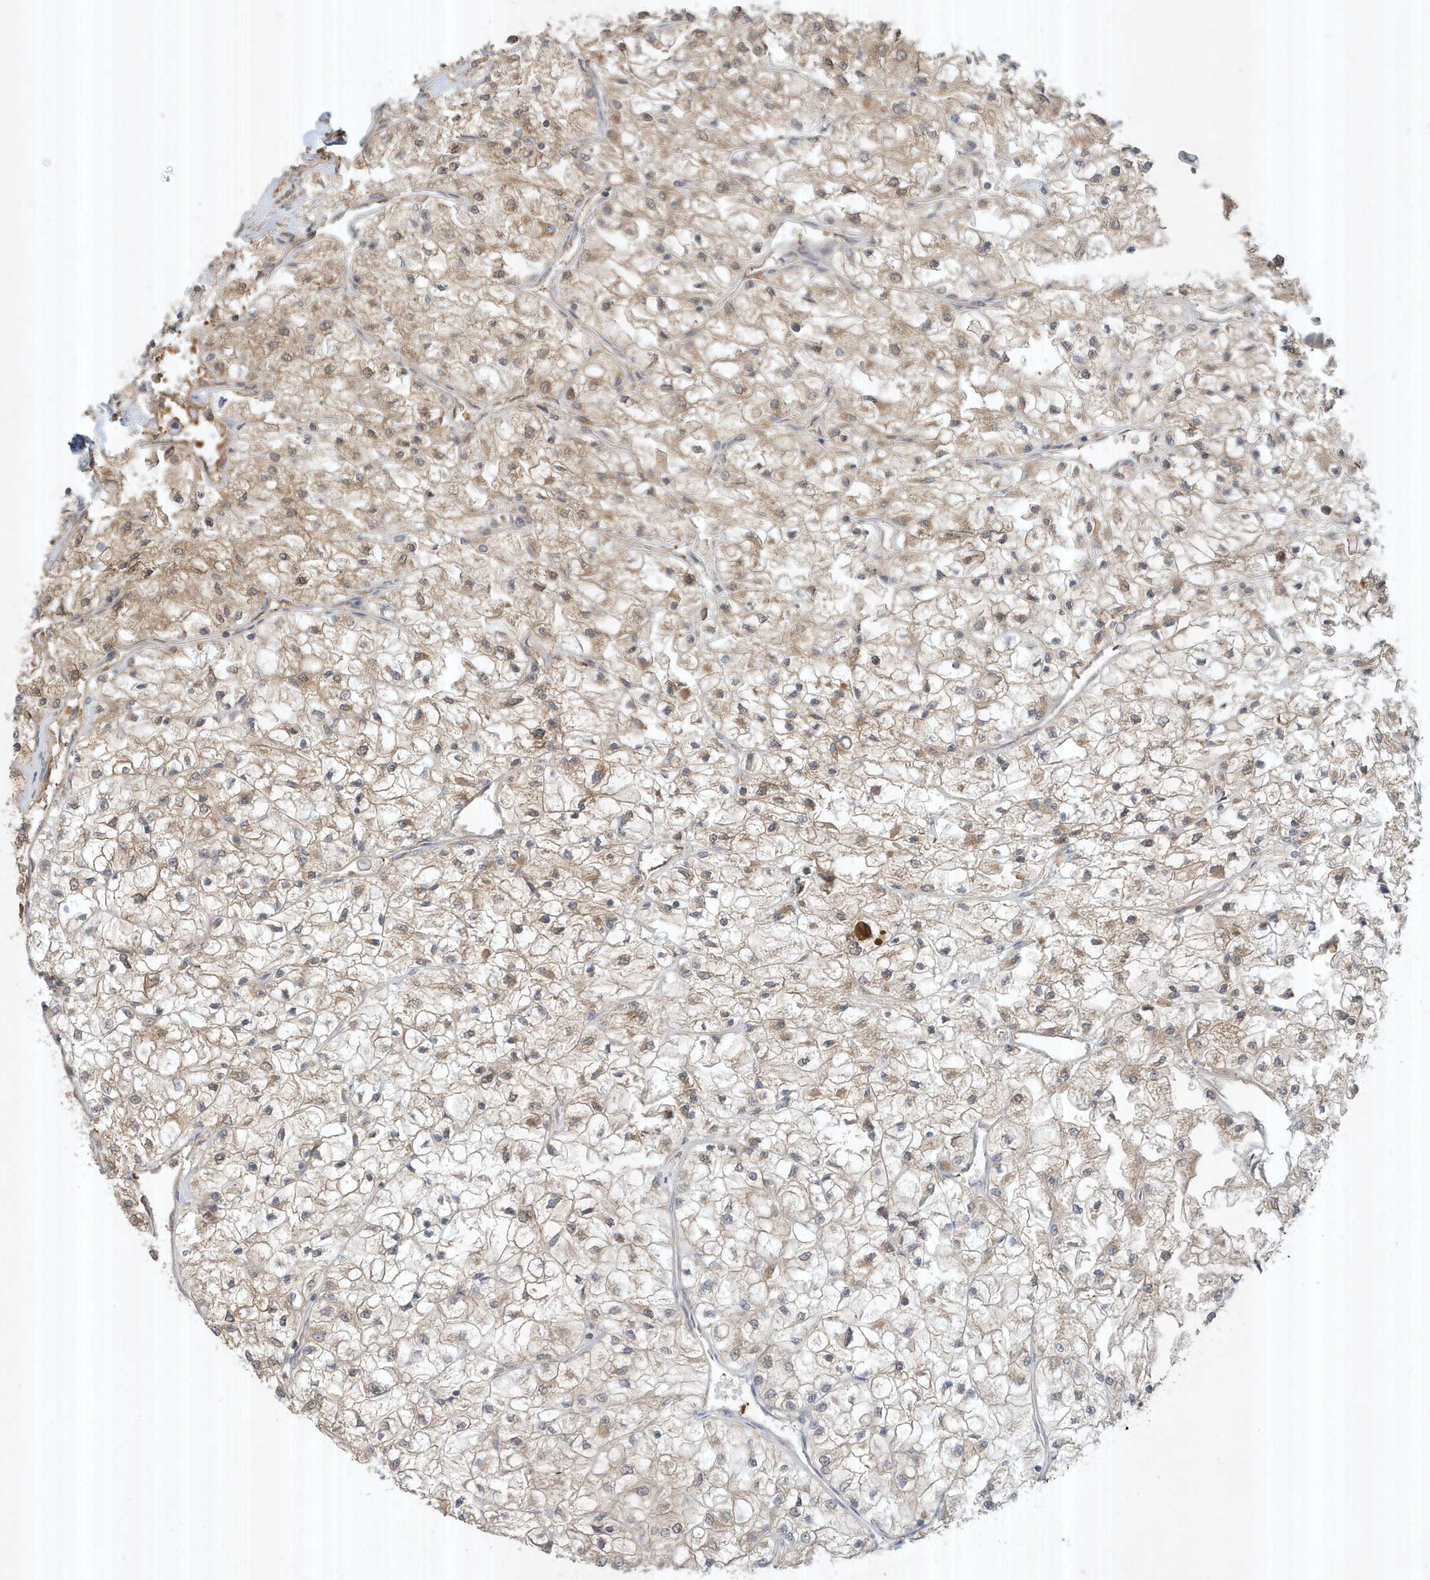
{"staining": {"intensity": "weak", "quantity": ">75%", "location": "cytoplasmic/membranous"}, "tissue": "renal cancer", "cell_type": "Tumor cells", "image_type": "cancer", "snomed": [{"axis": "morphology", "description": "Adenocarcinoma, NOS"}, {"axis": "topography", "description": "Kidney"}], "caption": "Human renal adenocarcinoma stained with a brown dye shows weak cytoplasmic/membranous positive expression in about >75% of tumor cells.", "gene": "ABCB9", "patient": {"sex": "male", "age": 80}}